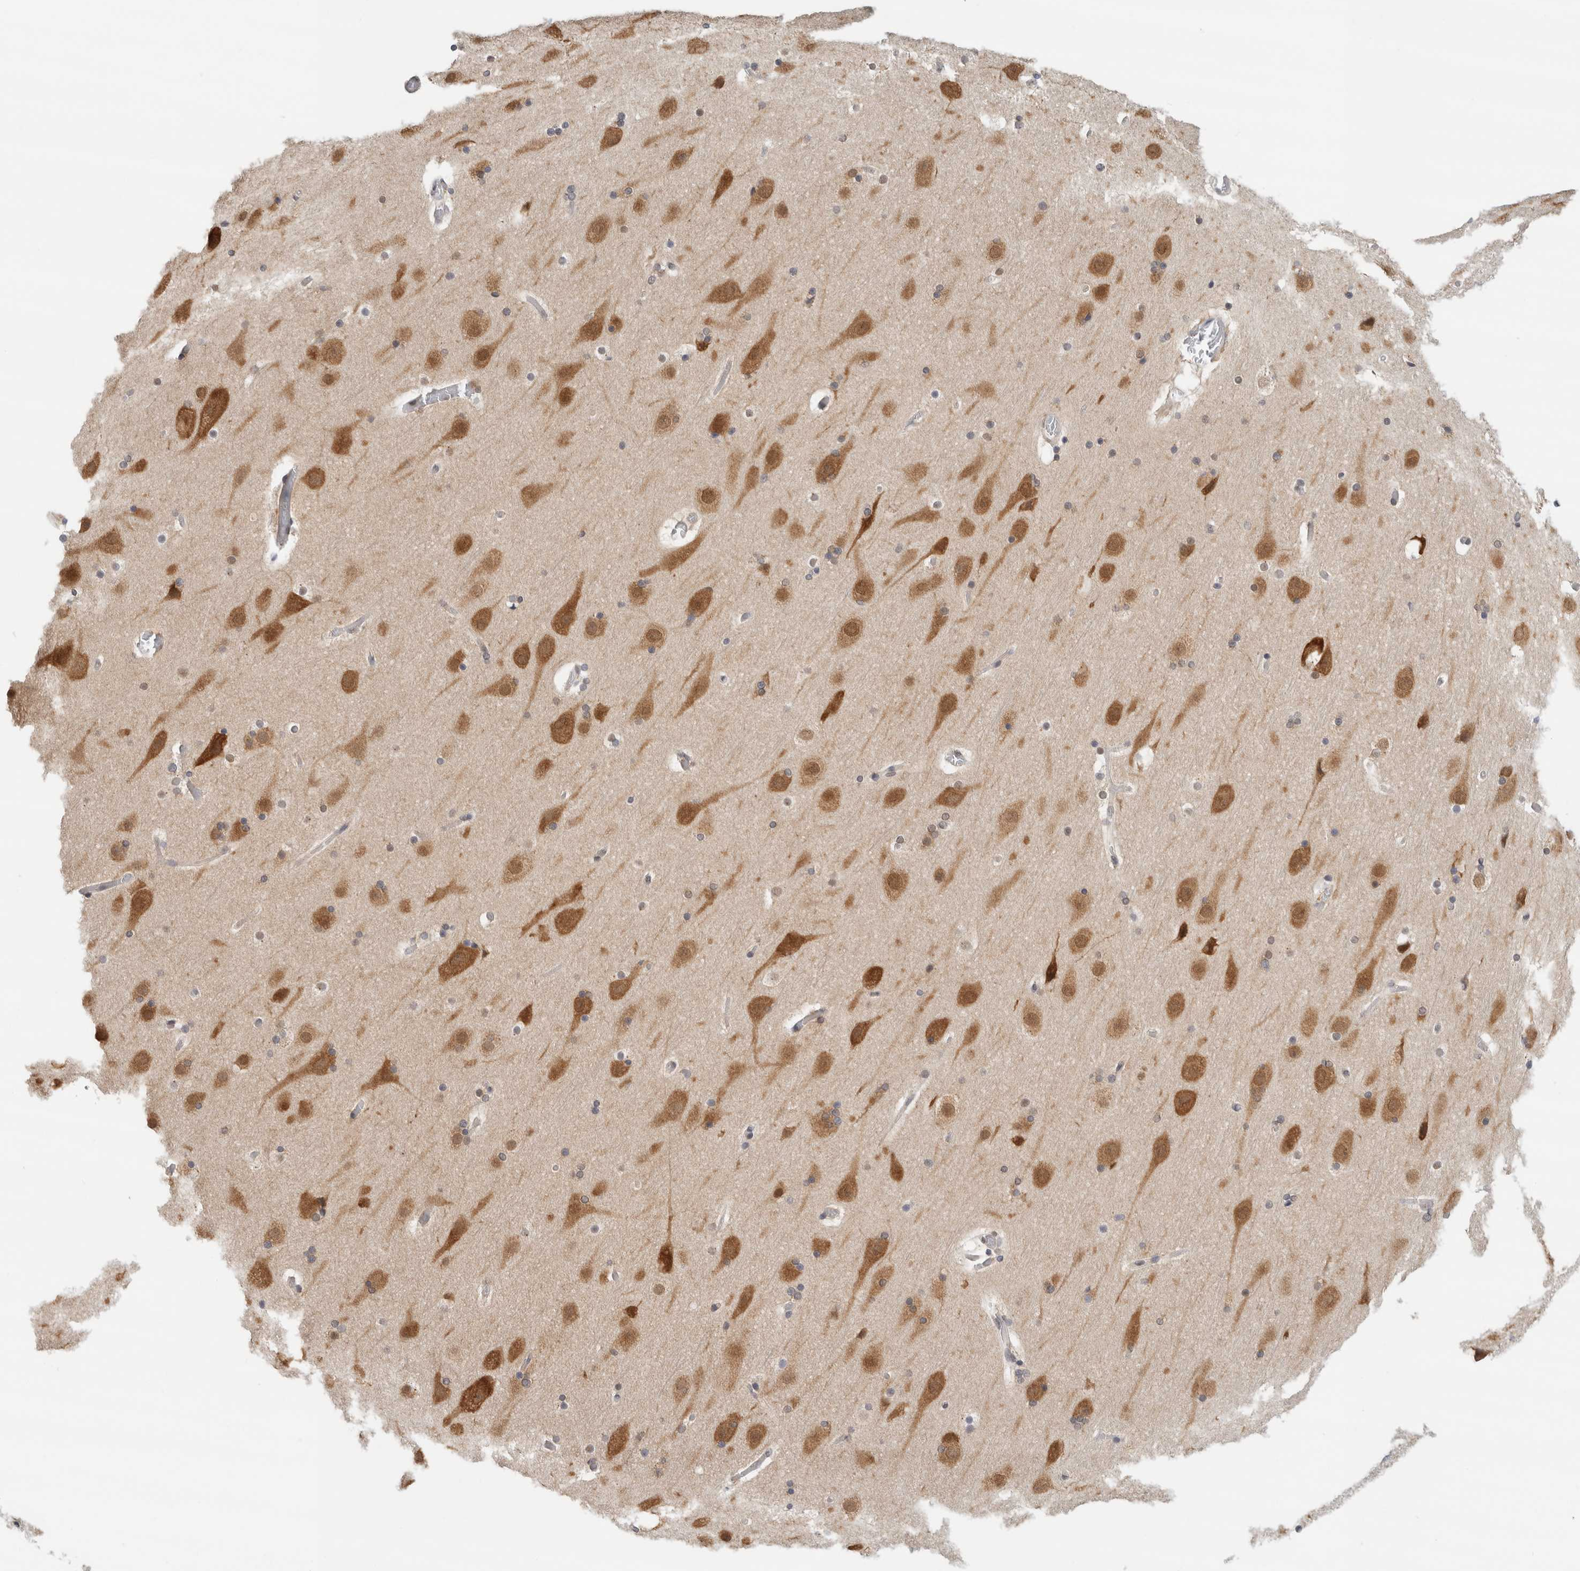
{"staining": {"intensity": "negative", "quantity": "none", "location": "none"}, "tissue": "cerebral cortex", "cell_type": "Endothelial cells", "image_type": "normal", "snomed": [{"axis": "morphology", "description": "Normal tissue, NOS"}, {"axis": "topography", "description": "Cerebral cortex"}], "caption": "IHC photomicrograph of benign cerebral cortex stained for a protein (brown), which reveals no expression in endothelial cells. (Brightfield microscopy of DAB immunohistochemistry at high magnification).", "gene": "EIF4G3", "patient": {"sex": "male", "age": 57}}